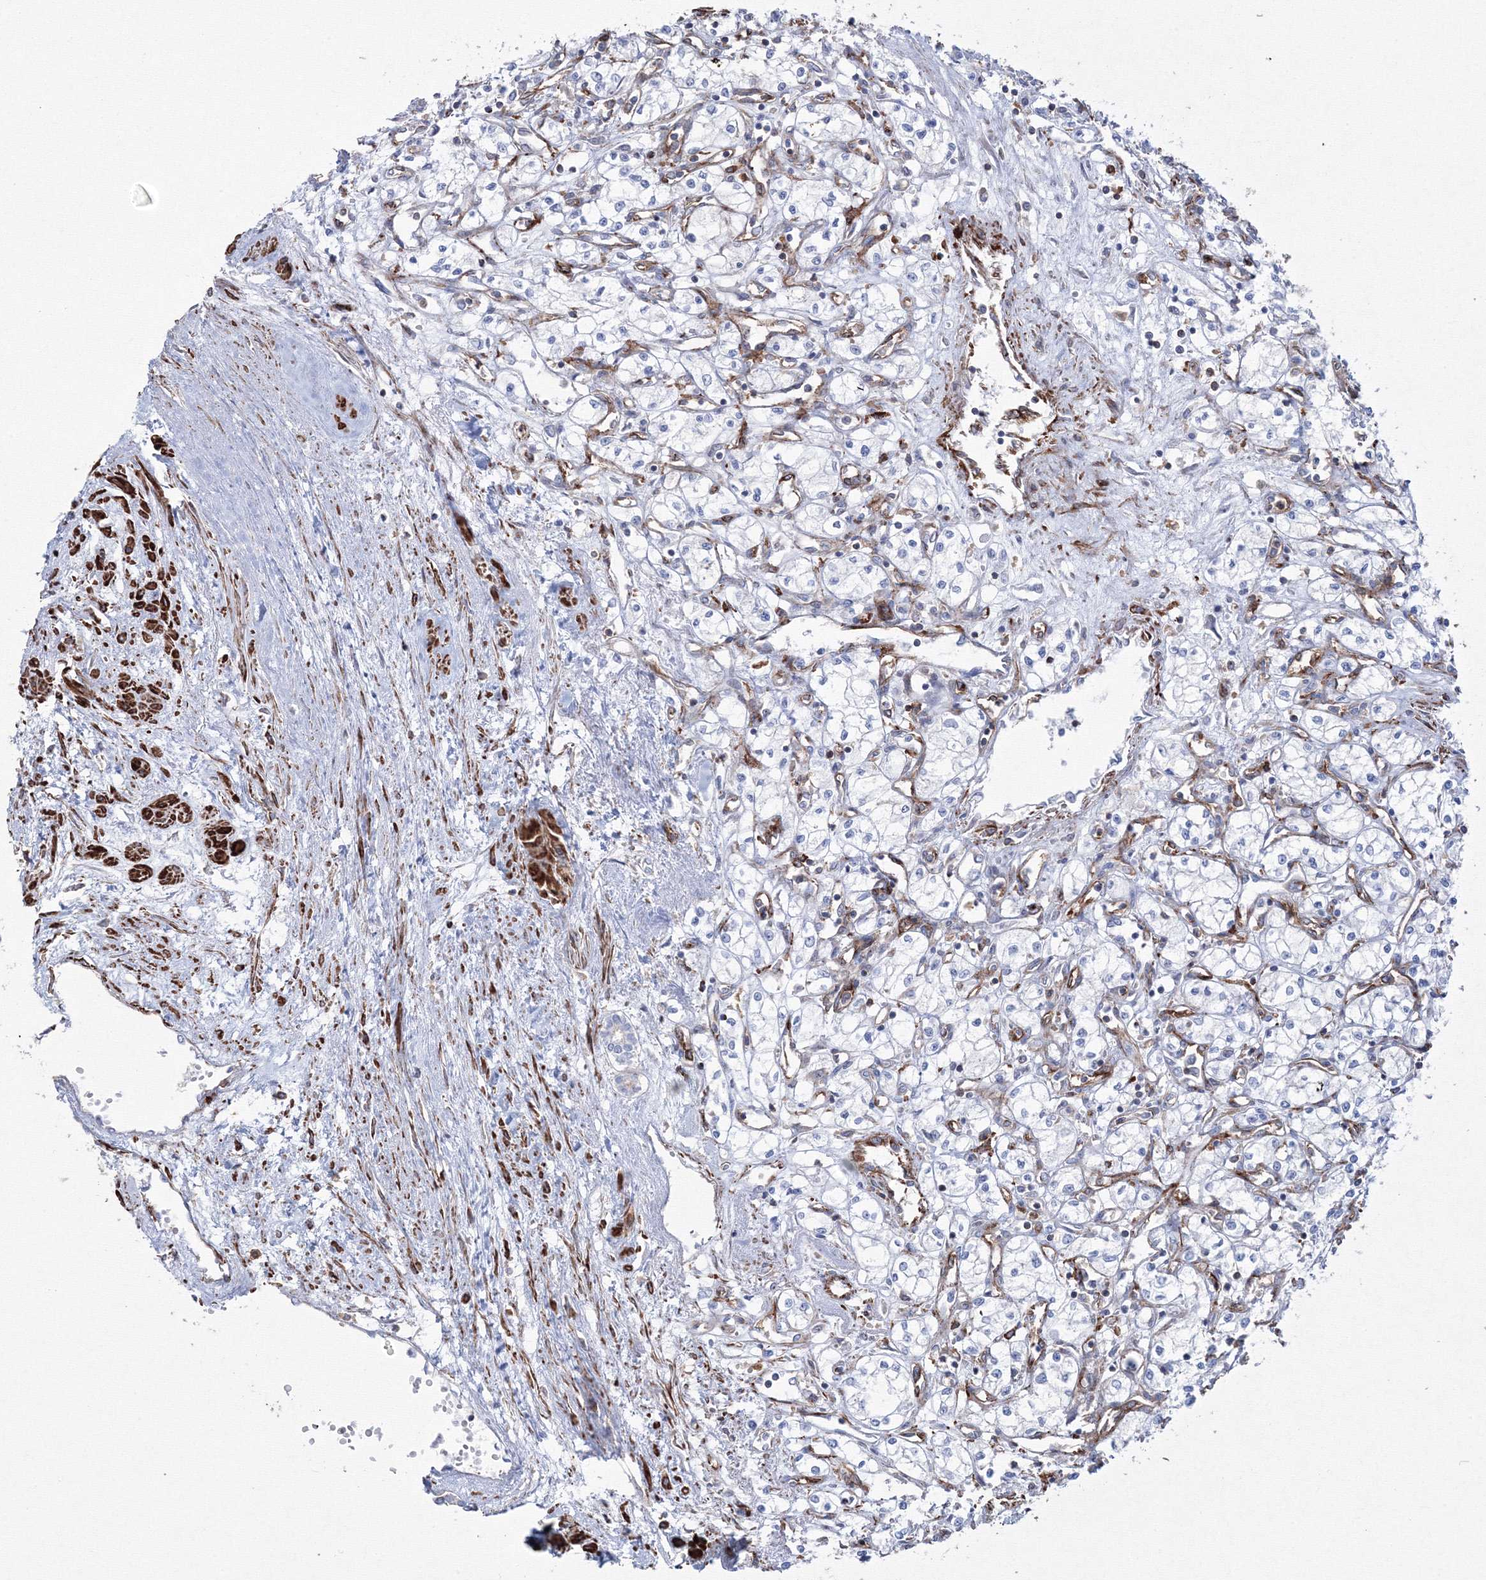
{"staining": {"intensity": "negative", "quantity": "none", "location": "none"}, "tissue": "renal cancer", "cell_type": "Tumor cells", "image_type": "cancer", "snomed": [{"axis": "morphology", "description": "Adenocarcinoma, NOS"}, {"axis": "topography", "description": "Kidney"}], "caption": "Immunohistochemistry histopathology image of neoplastic tissue: human renal adenocarcinoma stained with DAB exhibits no significant protein expression in tumor cells.", "gene": "GPR82", "patient": {"sex": "male", "age": 59}}